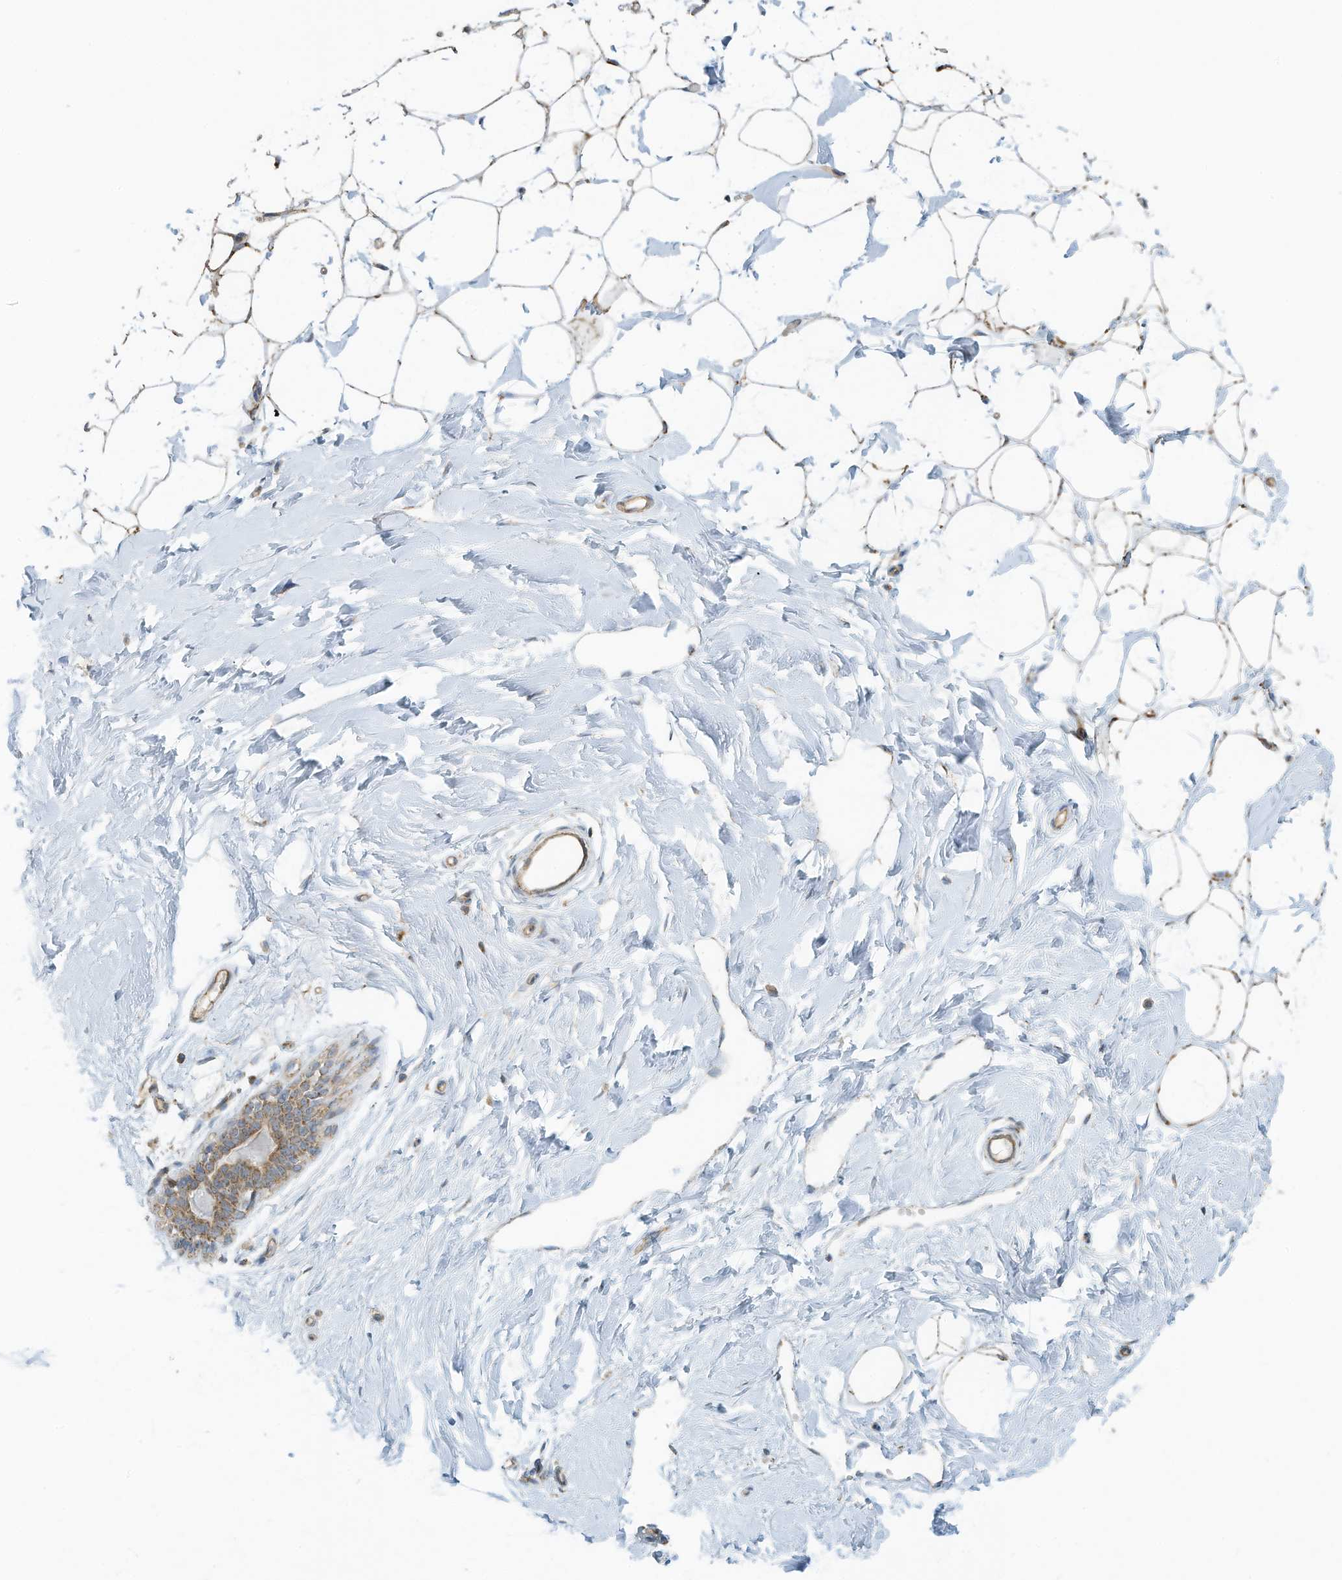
{"staining": {"intensity": "moderate", "quantity": ">75%", "location": "cytoplasmic/membranous"}, "tissue": "adipose tissue", "cell_type": "Adipocytes", "image_type": "normal", "snomed": [{"axis": "morphology", "description": "Normal tissue, NOS"}, {"axis": "topography", "description": "Breast"}], "caption": "Protein staining by immunohistochemistry (IHC) shows moderate cytoplasmic/membranous positivity in approximately >75% of adipocytes in unremarkable adipose tissue. The protein of interest is shown in brown color, while the nuclei are stained blue.", "gene": "METTL6", "patient": {"sex": "female", "age": 23}}